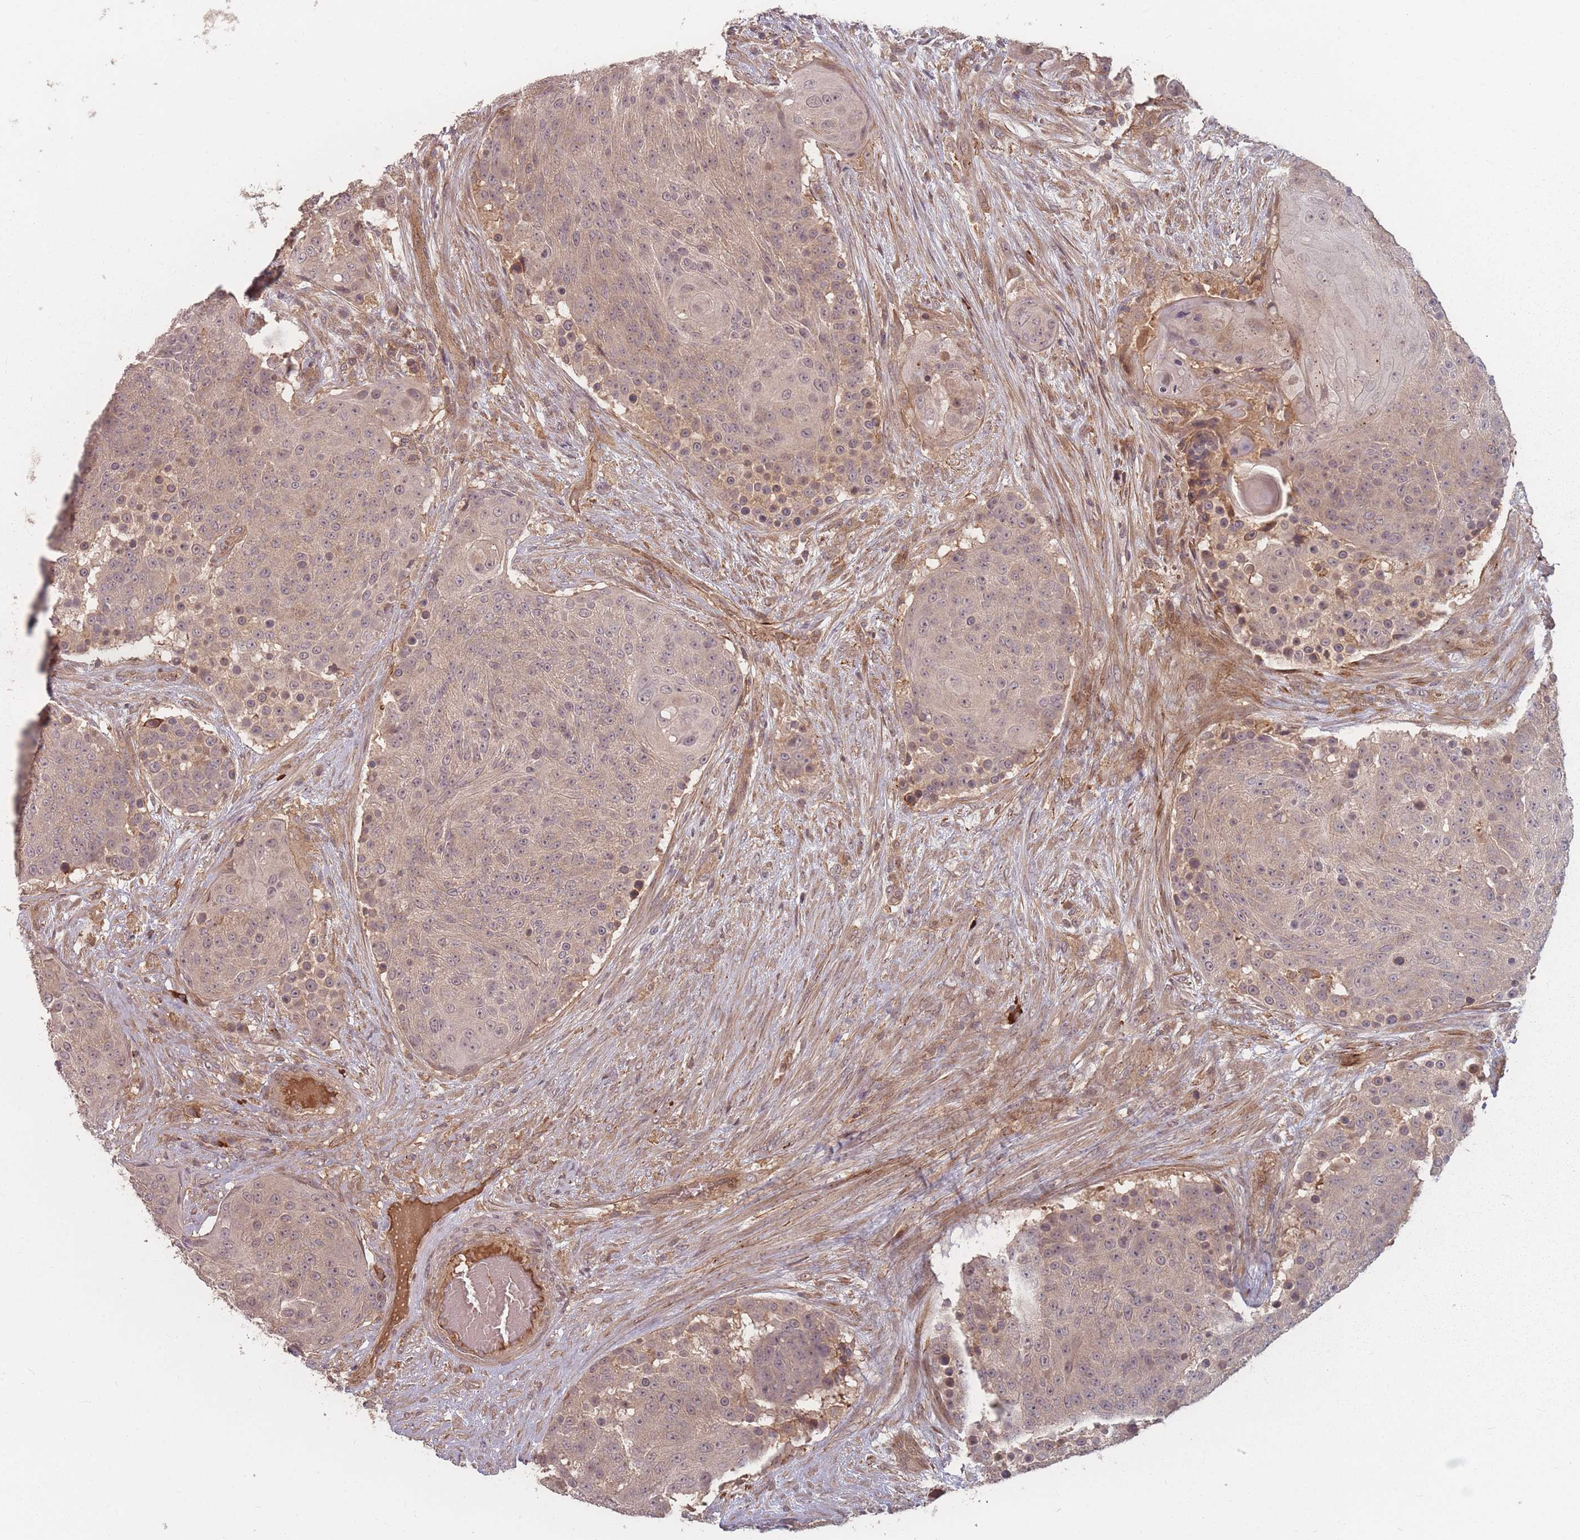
{"staining": {"intensity": "weak", "quantity": ">75%", "location": "cytoplasmic/membranous"}, "tissue": "urothelial cancer", "cell_type": "Tumor cells", "image_type": "cancer", "snomed": [{"axis": "morphology", "description": "Urothelial carcinoma, High grade"}, {"axis": "topography", "description": "Urinary bladder"}], "caption": "Tumor cells show low levels of weak cytoplasmic/membranous positivity in approximately >75% of cells in high-grade urothelial carcinoma. Ihc stains the protein in brown and the nuclei are stained blue.", "gene": "HAGH", "patient": {"sex": "female", "age": 63}}